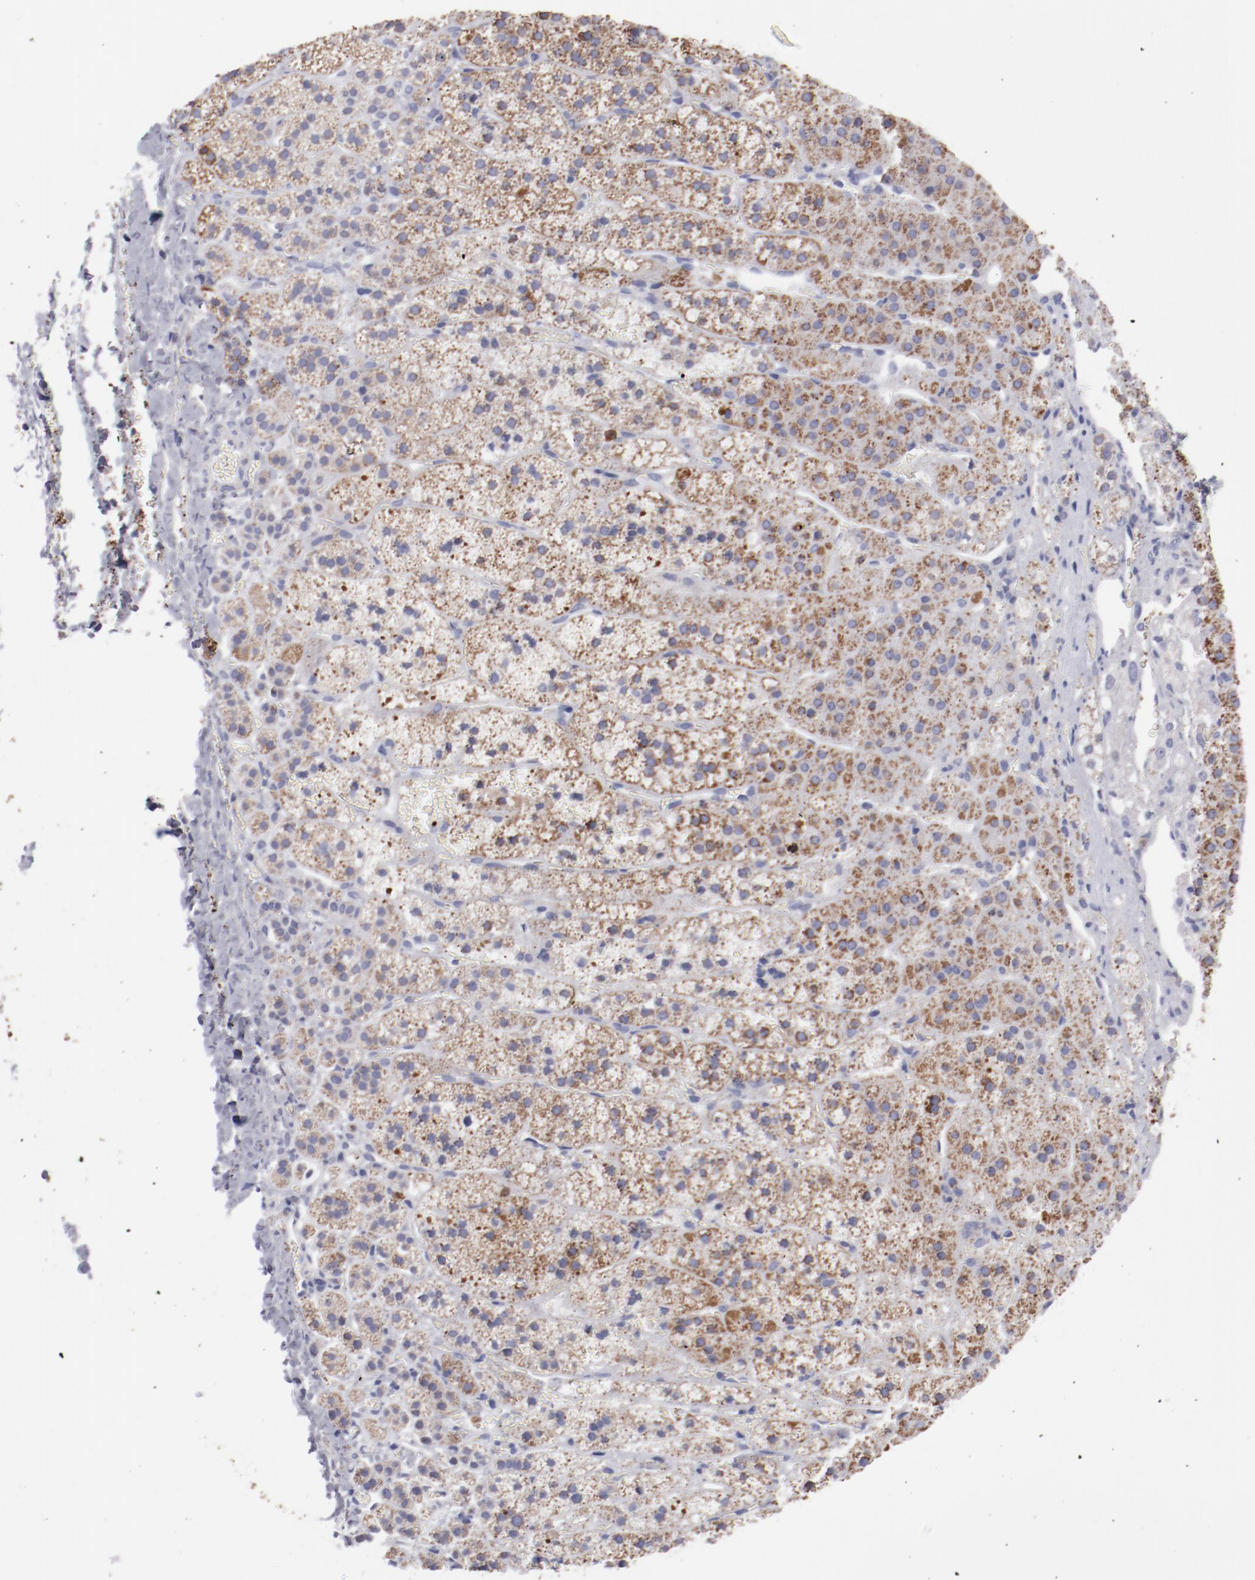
{"staining": {"intensity": "moderate", "quantity": ">75%", "location": "cytoplasmic/membranous"}, "tissue": "adrenal gland", "cell_type": "Glandular cells", "image_type": "normal", "snomed": [{"axis": "morphology", "description": "Normal tissue, NOS"}, {"axis": "topography", "description": "Adrenal gland"}], "caption": "Brown immunohistochemical staining in benign human adrenal gland exhibits moderate cytoplasmic/membranous staining in approximately >75% of glandular cells.", "gene": "FGR", "patient": {"sex": "female", "age": 44}}